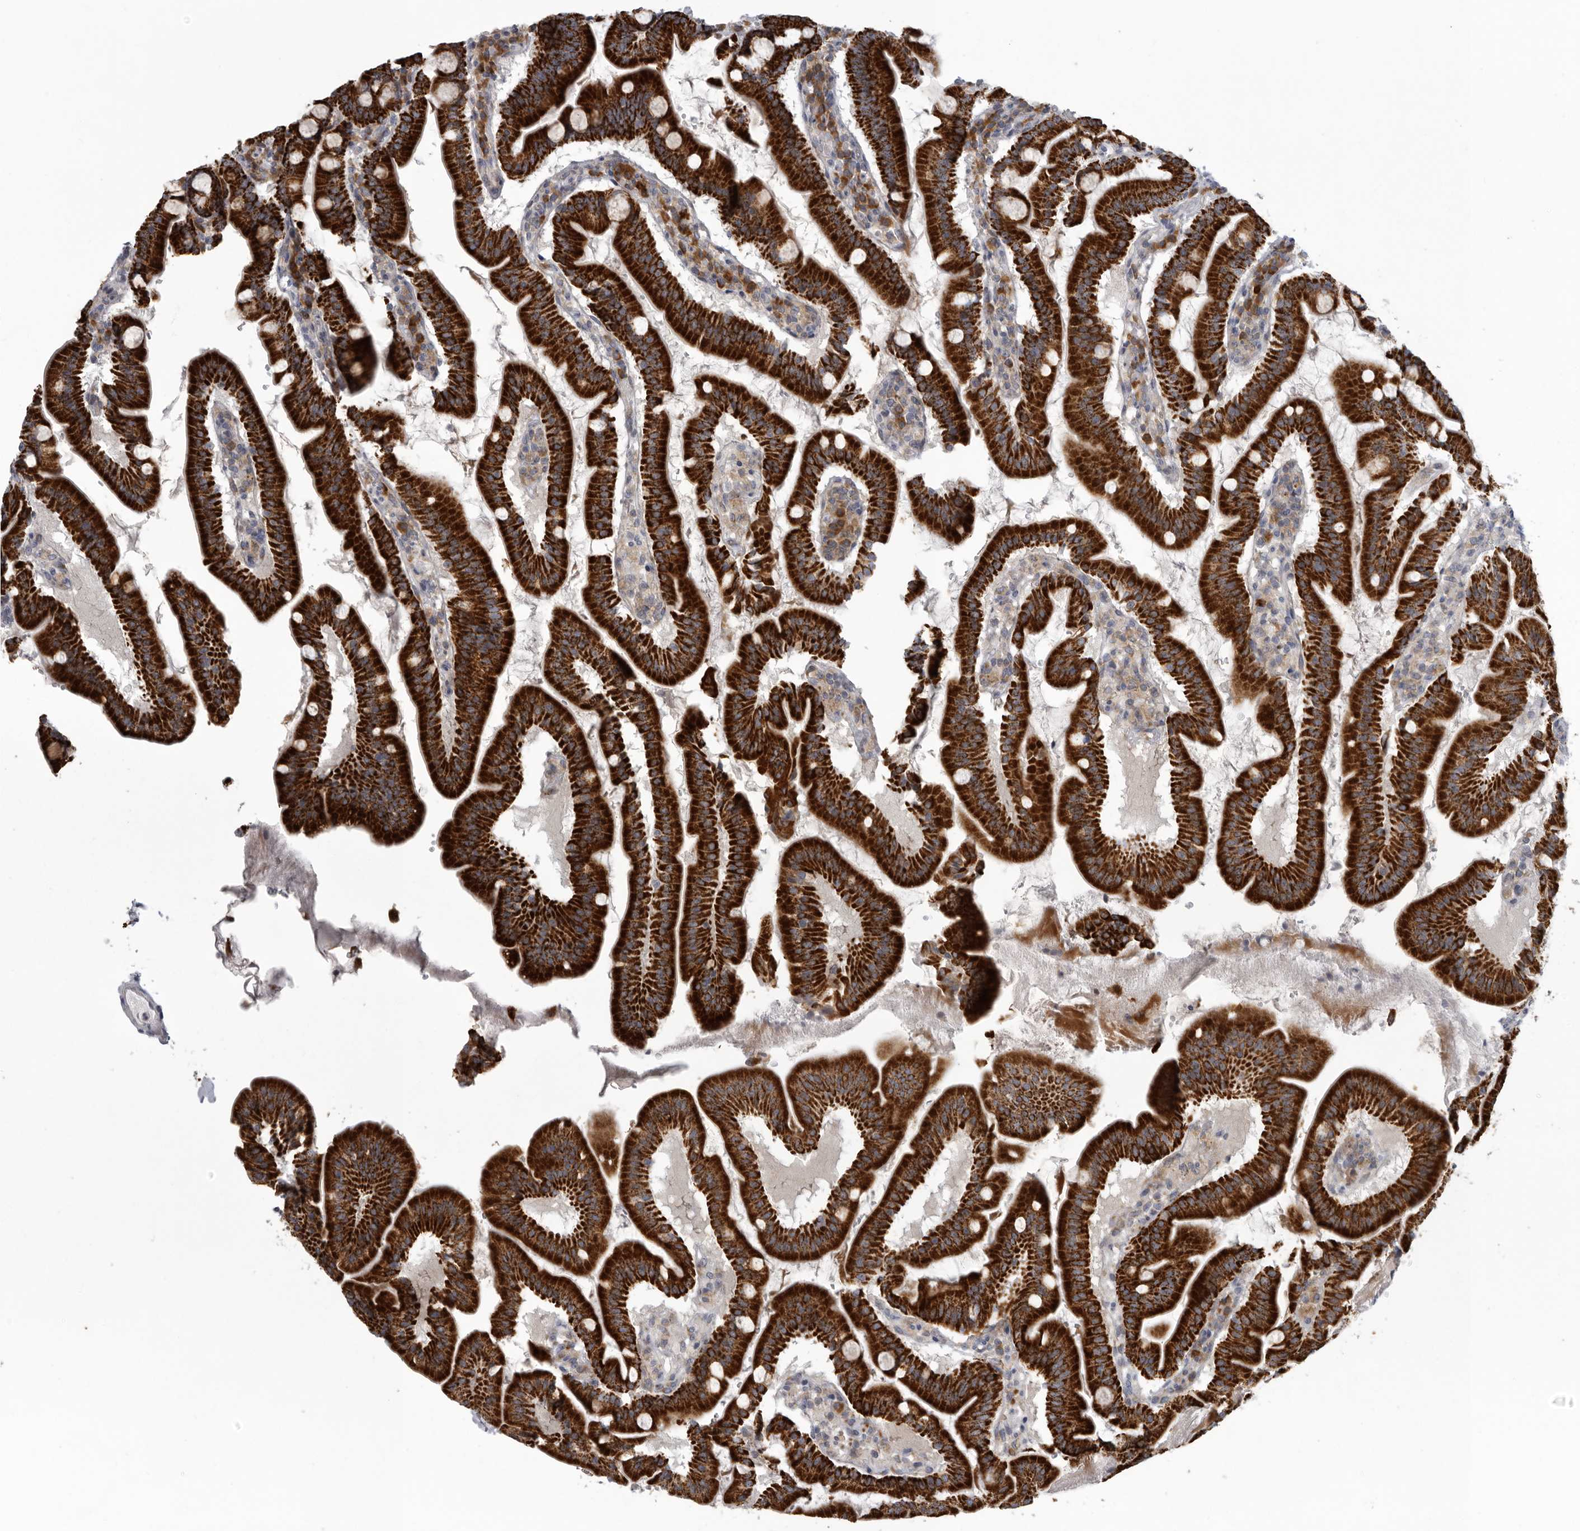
{"staining": {"intensity": "strong", "quantity": ">75%", "location": "cytoplasmic/membranous"}, "tissue": "duodenum", "cell_type": "Glandular cells", "image_type": "normal", "snomed": [{"axis": "morphology", "description": "Normal tissue, NOS"}, {"axis": "morphology", "description": "Adenocarcinoma, NOS"}, {"axis": "topography", "description": "Pancreas"}, {"axis": "topography", "description": "Duodenum"}], "caption": "High-magnification brightfield microscopy of benign duodenum stained with DAB (brown) and counterstained with hematoxylin (blue). glandular cells exhibit strong cytoplasmic/membranous expression is present in about>75% of cells.", "gene": "USP24", "patient": {"sex": "male", "age": 50}}